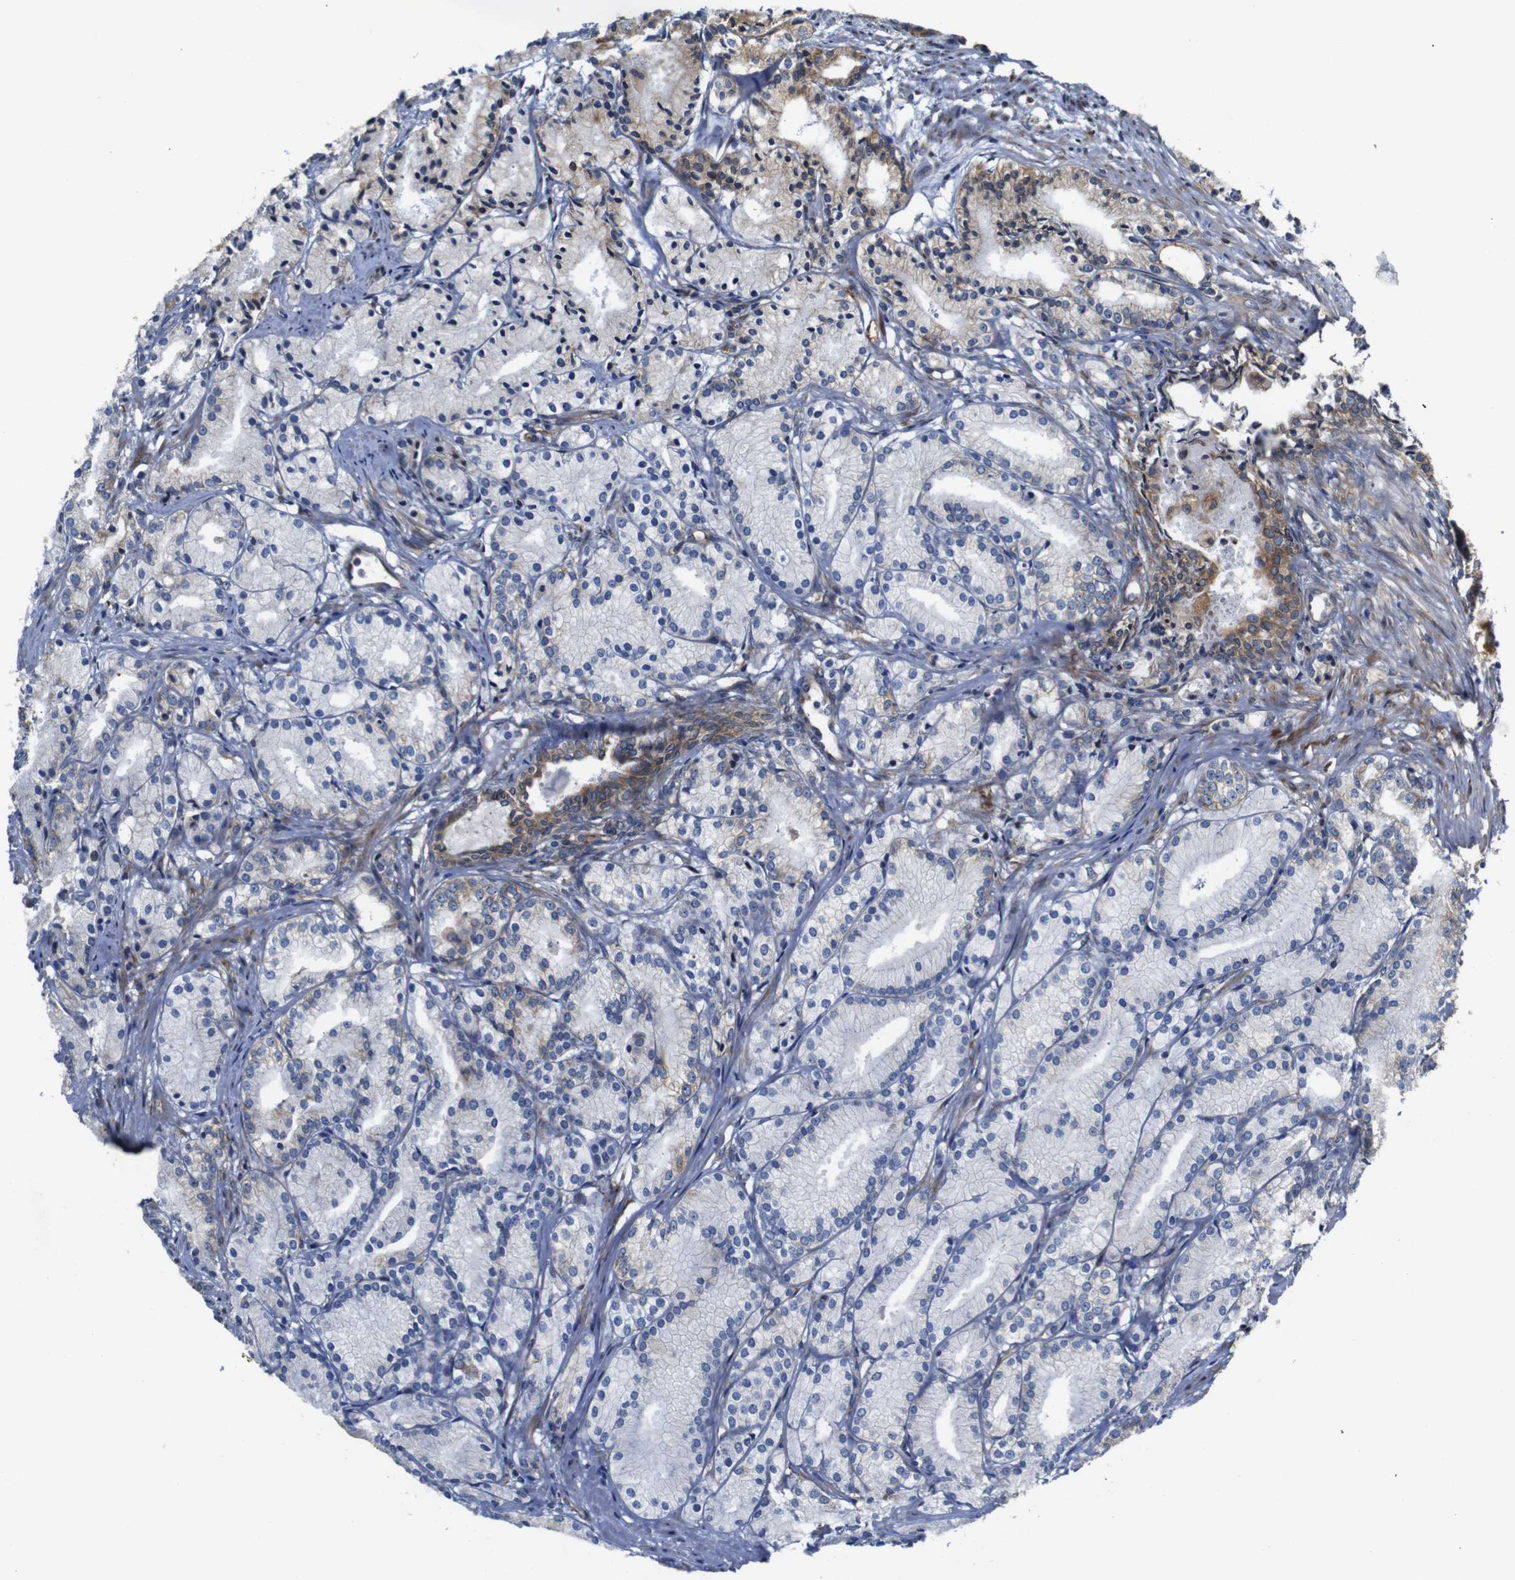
{"staining": {"intensity": "moderate", "quantity": "<25%", "location": "cytoplasmic/membranous"}, "tissue": "prostate cancer", "cell_type": "Tumor cells", "image_type": "cancer", "snomed": [{"axis": "morphology", "description": "Adenocarcinoma, Low grade"}, {"axis": "topography", "description": "Prostate"}], "caption": "Low-grade adenocarcinoma (prostate) stained with DAB IHC displays low levels of moderate cytoplasmic/membranous positivity in approximately <25% of tumor cells.", "gene": "CLCC1", "patient": {"sex": "male", "age": 72}}